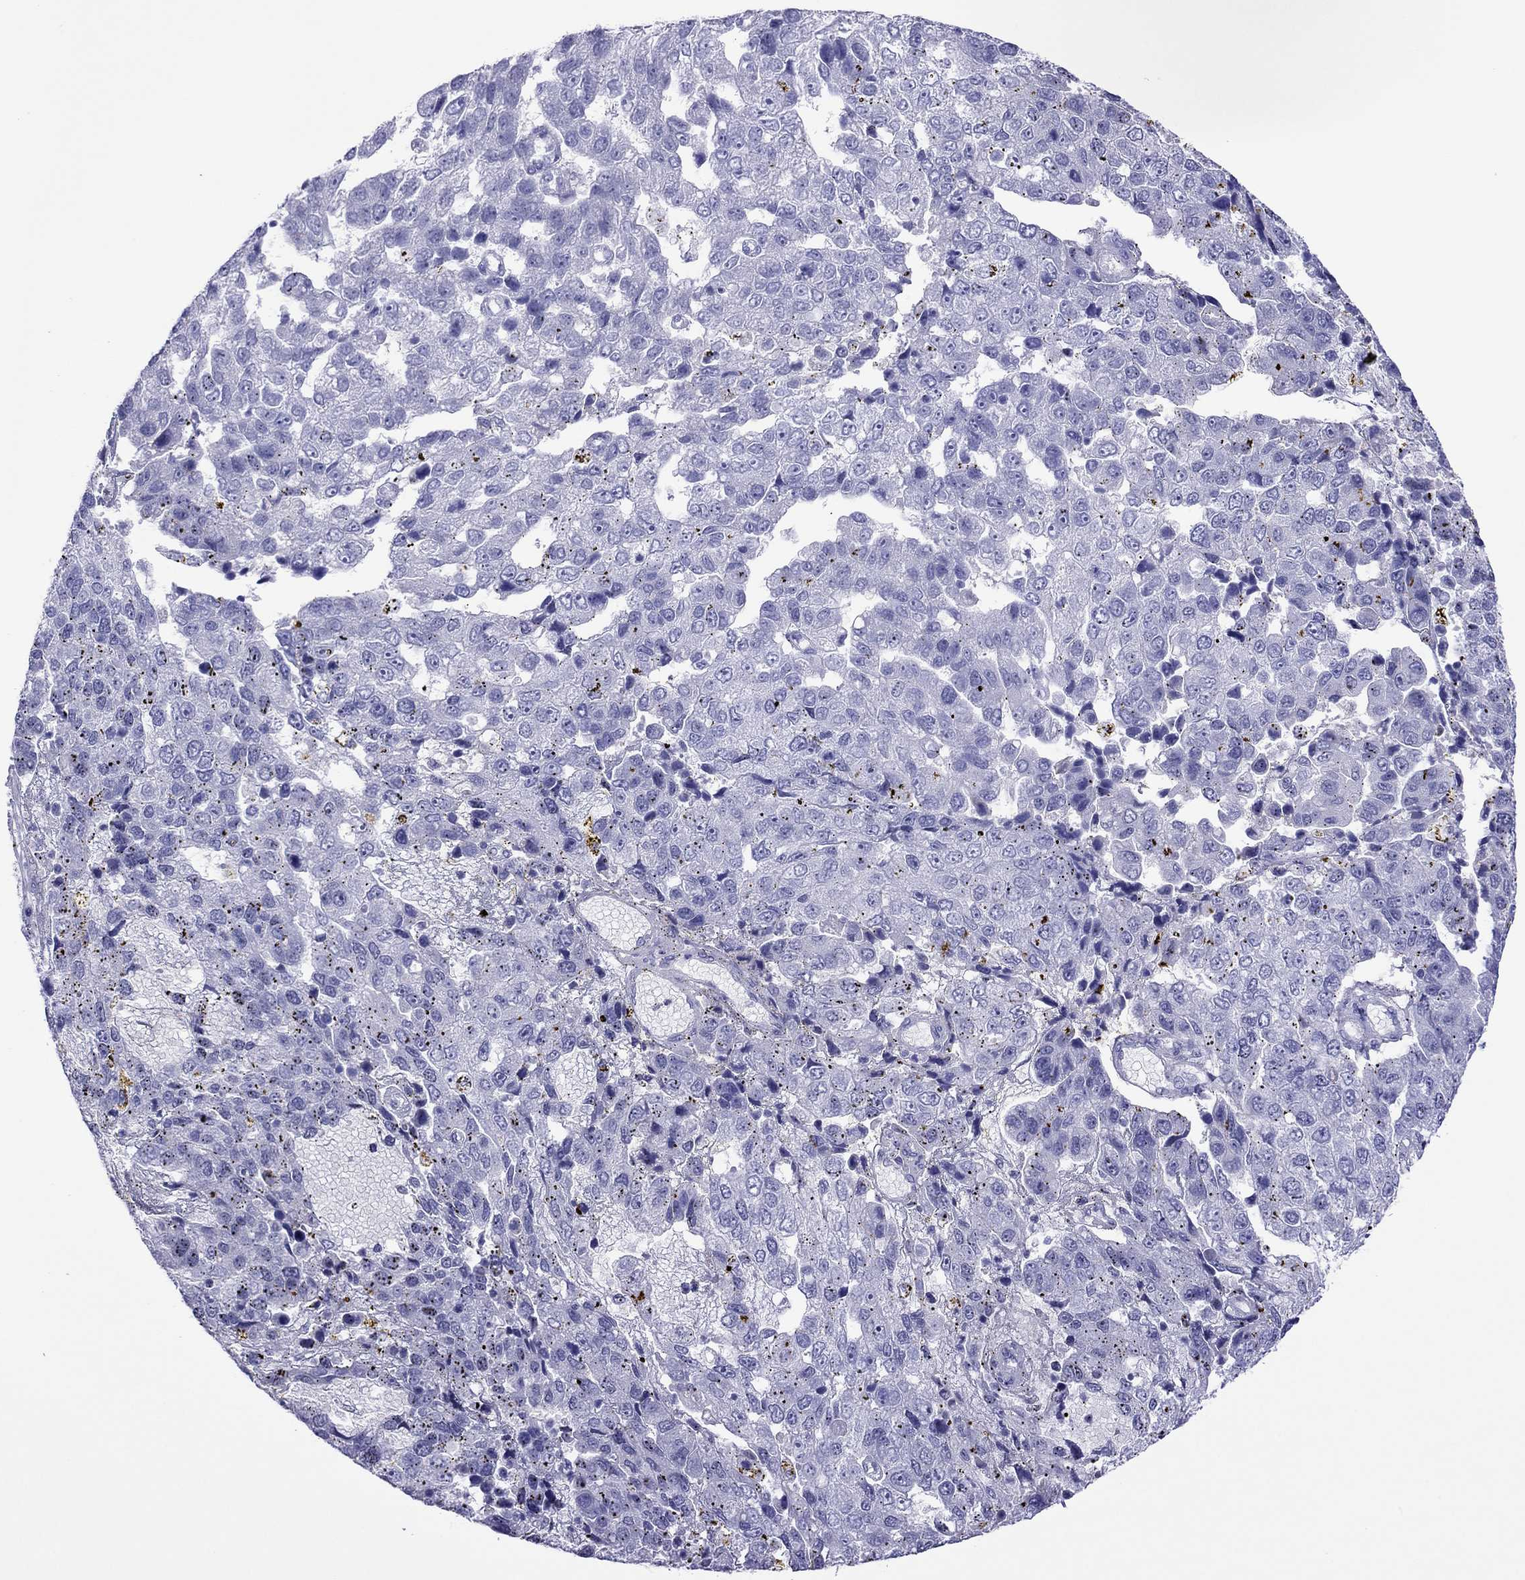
{"staining": {"intensity": "negative", "quantity": "none", "location": "none"}, "tissue": "pancreatic cancer", "cell_type": "Tumor cells", "image_type": "cancer", "snomed": [{"axis": "morphology", "description": "Adenocarcinoma, NOS"}, {"axis": "topography", "description": "Pancreas"}], "caption": "Tumor cells are negative for protein expression in human pancreatic cancer (adenocarcinoma).", "gene": "PCDHA6", "patient": {"sex": "female", "age": 61}}